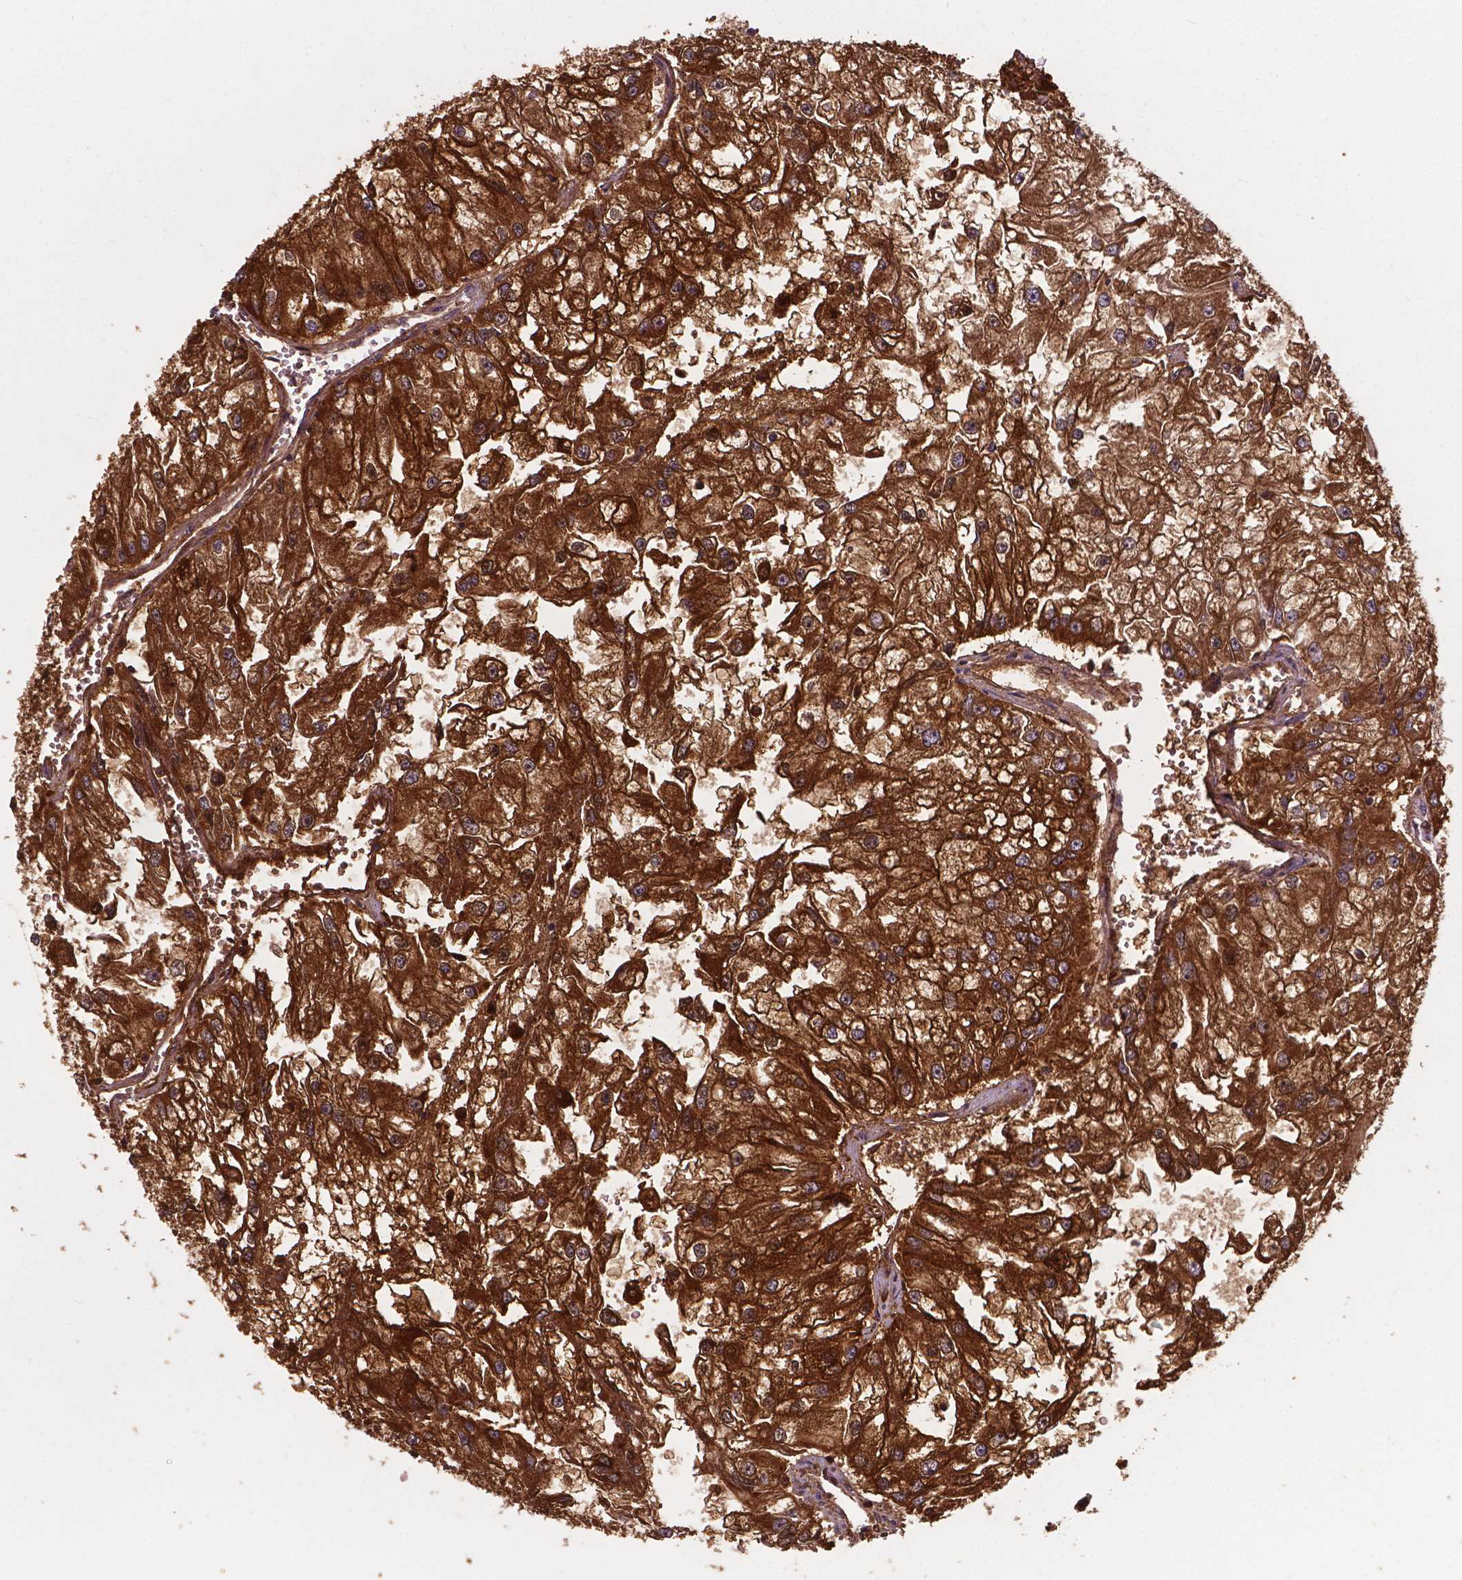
{"staining": {"intensity": "strong", "quantity": ">75%", "location": "cytoplasmic/membranous"}, "tissue": "renal cancer", "cell_type": "Tumor cells", "image_type": "cancer", "snomed": [{"axis": "morphology", "description": "Adenocarcinoma, NOS"}, {"axis": "topography", "description": "Kidney"}], "caption": "Protein expression analysis of adenocarcinoma (renal) demonstrates strong cytoplasmic/membranous expression in approximately >75% of tumor cells.", "gene": "SMAD3", "patient": {"sex": "male", "age": 59}}